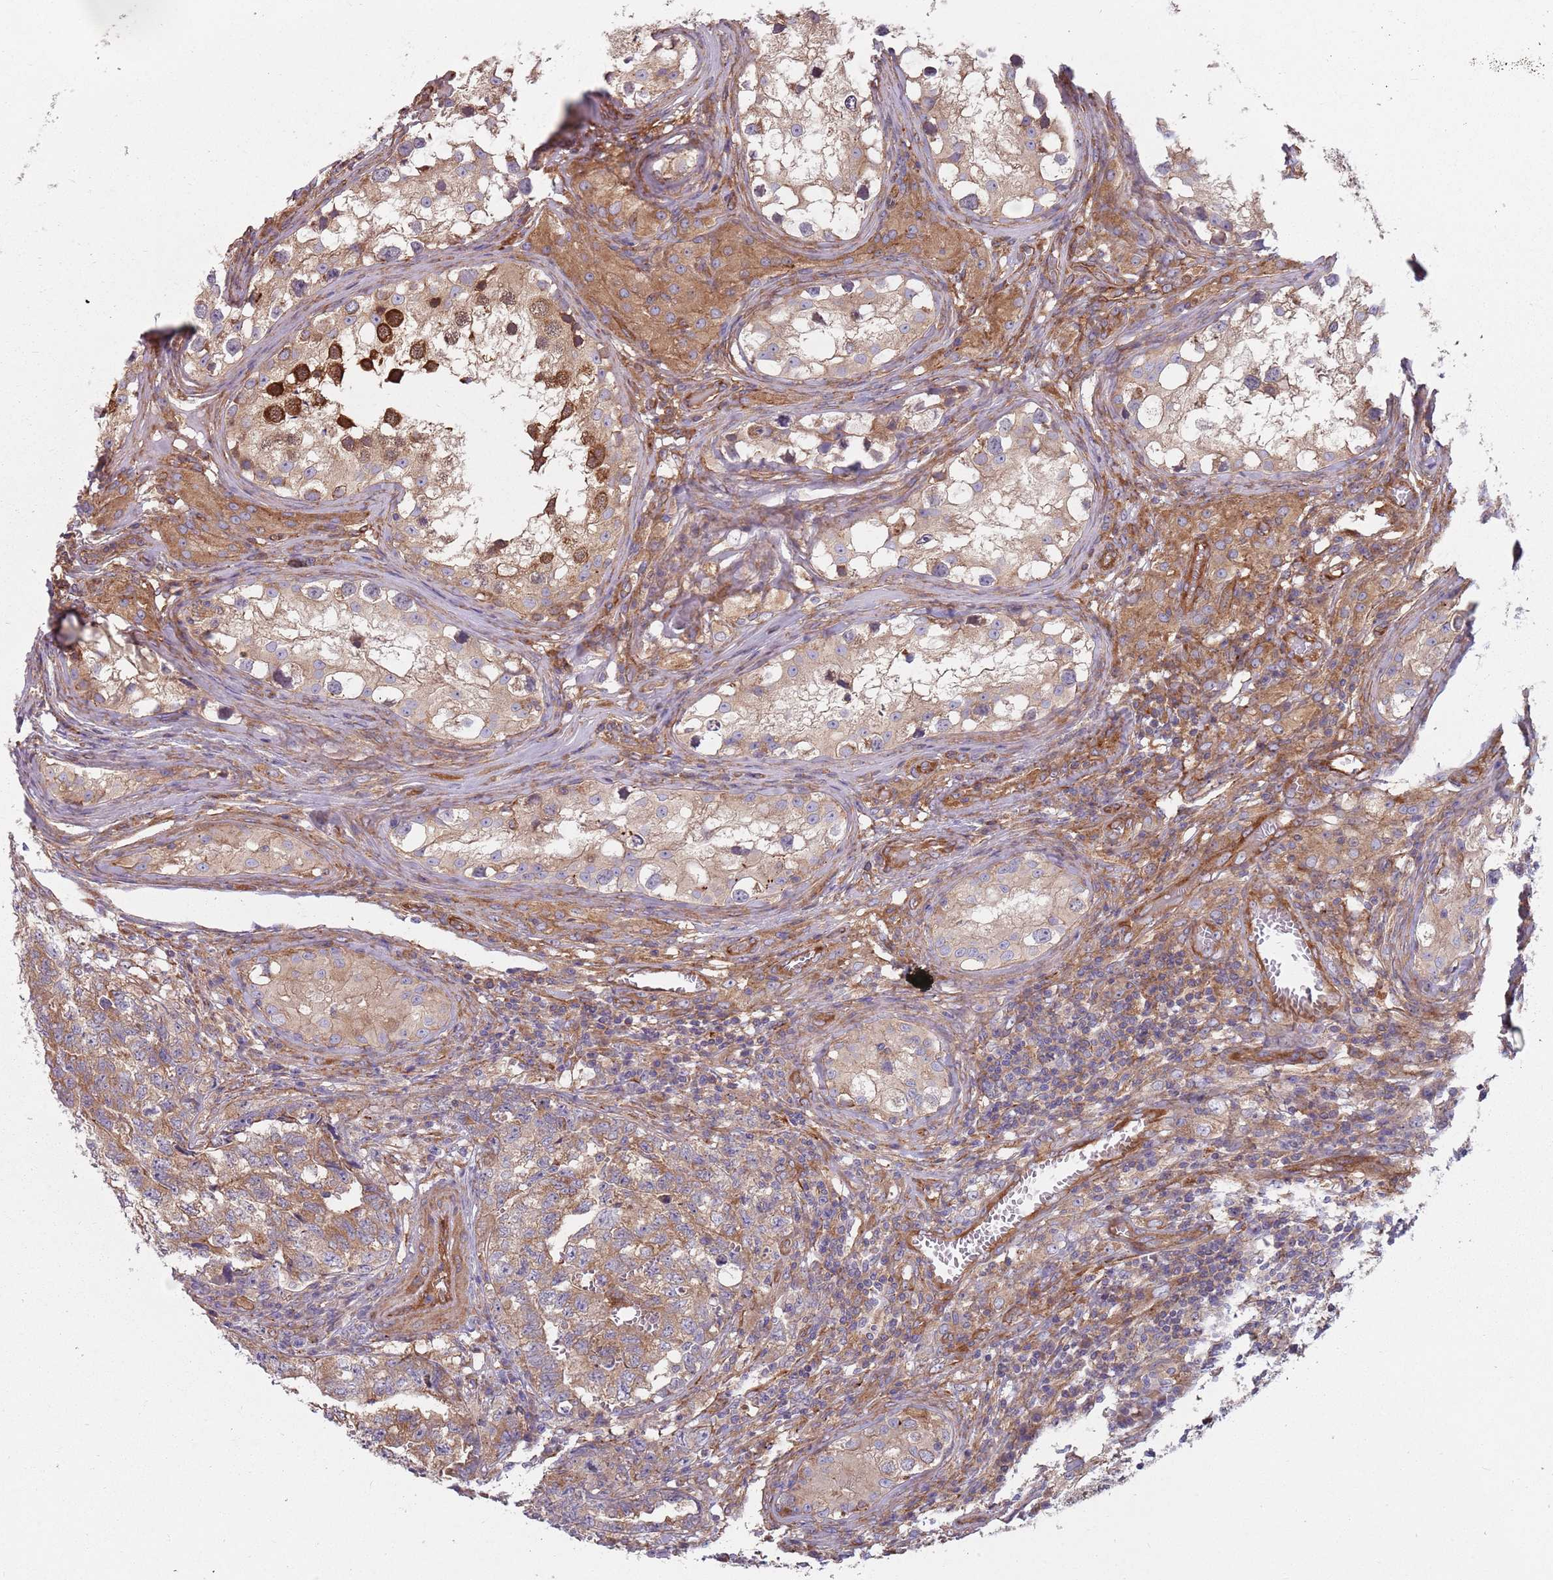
{"staining": {"intensity": "moderate", "quantity": ">75%", "location": "cytoplasmic/membranous"}, "tissue": "testis cancer", "cell_type": "Tumor cells", "image_type": "cancer", "snomed": [{"axis": "morphology", "description": "Carcinoma, Embryonal, NOS"}, {"axis": "topography", "description": "Testis"}], "caption": "Testis cancer (embryonal carcinoma) was stained to show a protein in brown. There is medium levels of moderate cytoplasmic/membranous positivity in about >75% of tumor cells.", "gene": "SPDL1", "patient": {"sex": "male", "age": 31}}